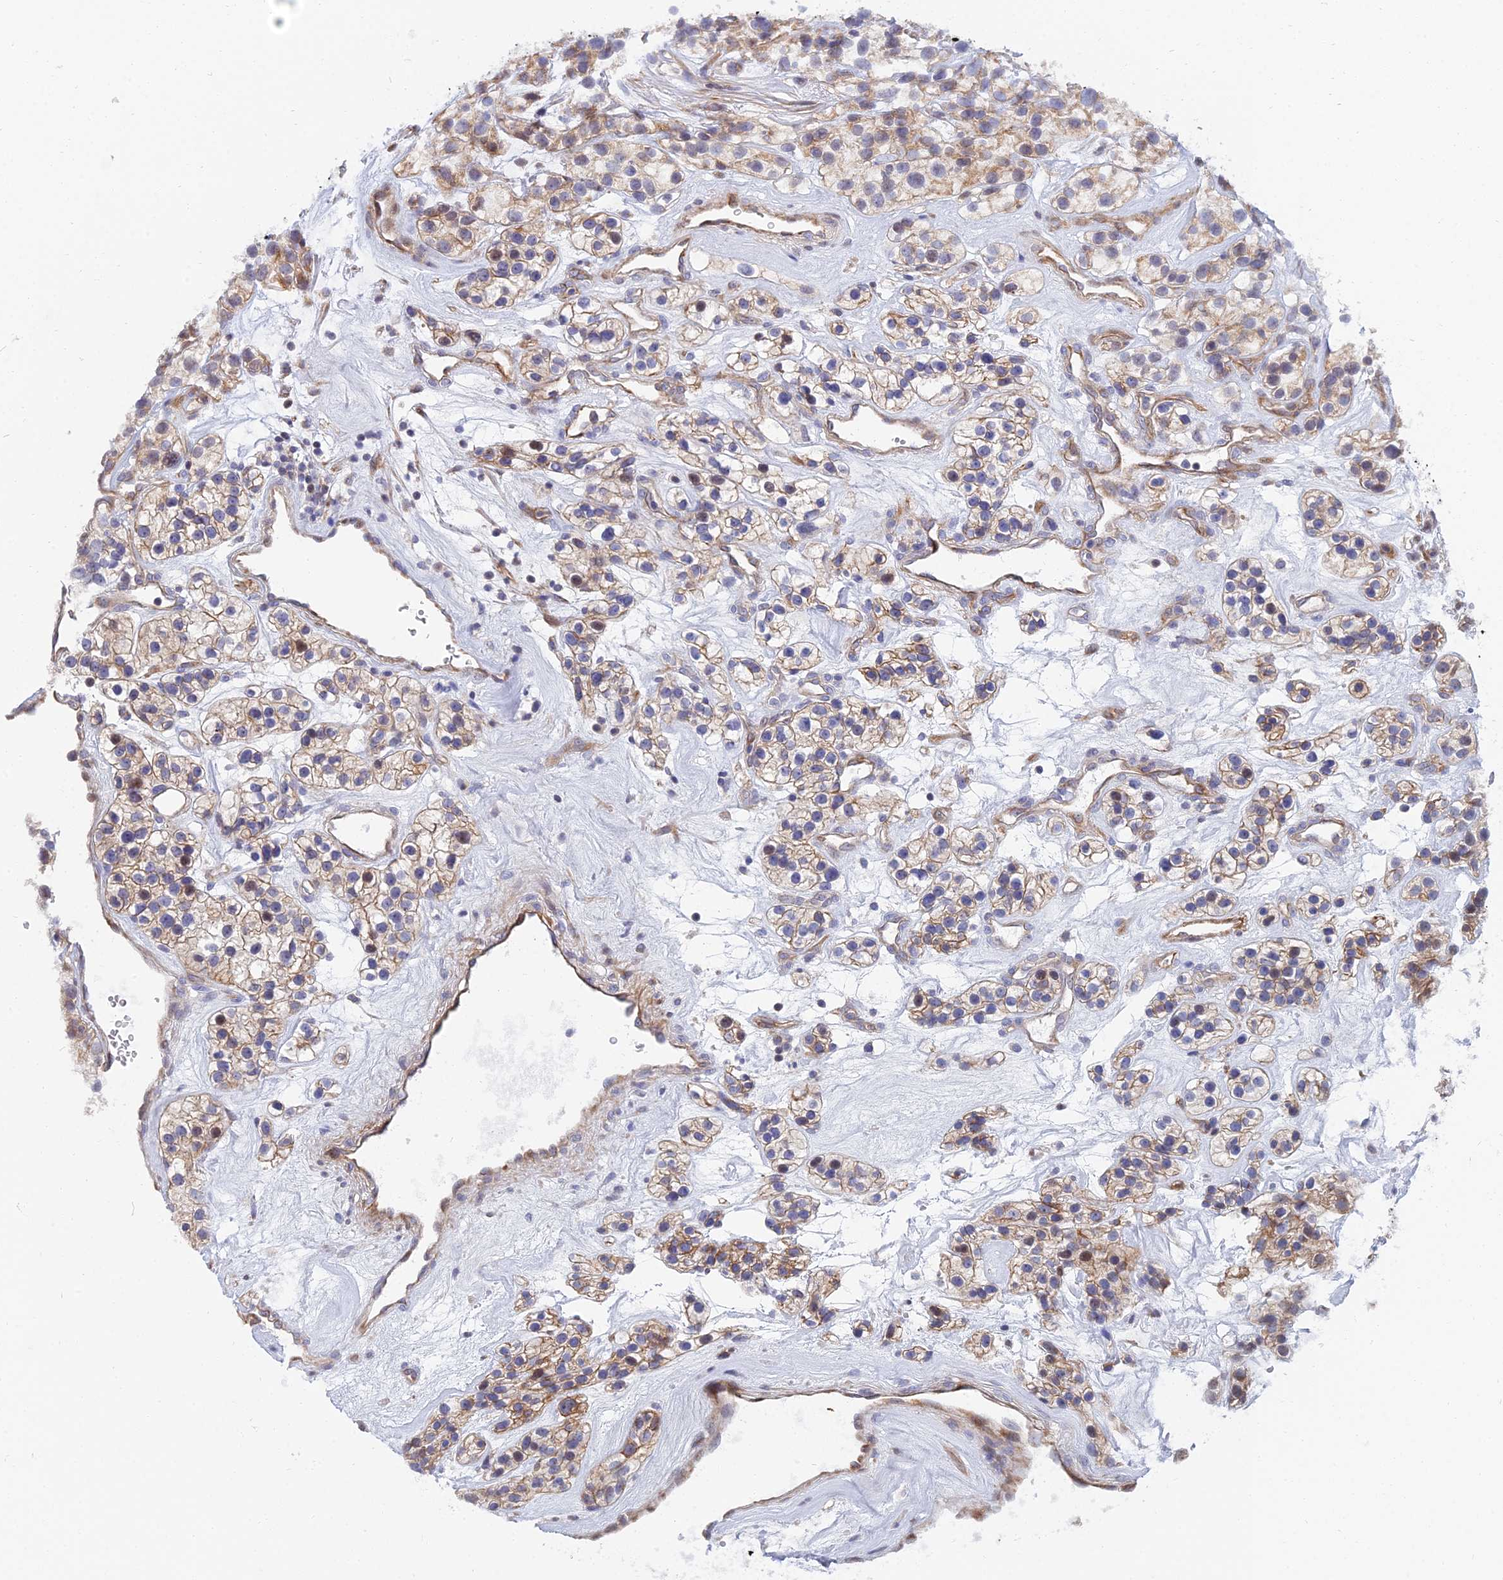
{"staining": {"intensity": "moderate", "quantity": "25%-75%", "location": "cytoplasmic/membranous,nuclear"}, "tissue": "renal cancer", "cell_type": "Tumor cells", "image_type": "cancer", "snomed": [{"axis": "morphology", "description": "Adenocarcinoma, NOS"}, {"axis": "topography", "description": "Kidney"}], "caption": "Protein staining shows moderate cytoplasmic/membranous and nuclear positivity in about 25%-75% of tumor cells in adenocarcinoma (renal). The protein is shown in brown color, while the nuclei are stained blue.", "gene": "TRIM43B", "patient": {"sex": "female", "age": 57}}